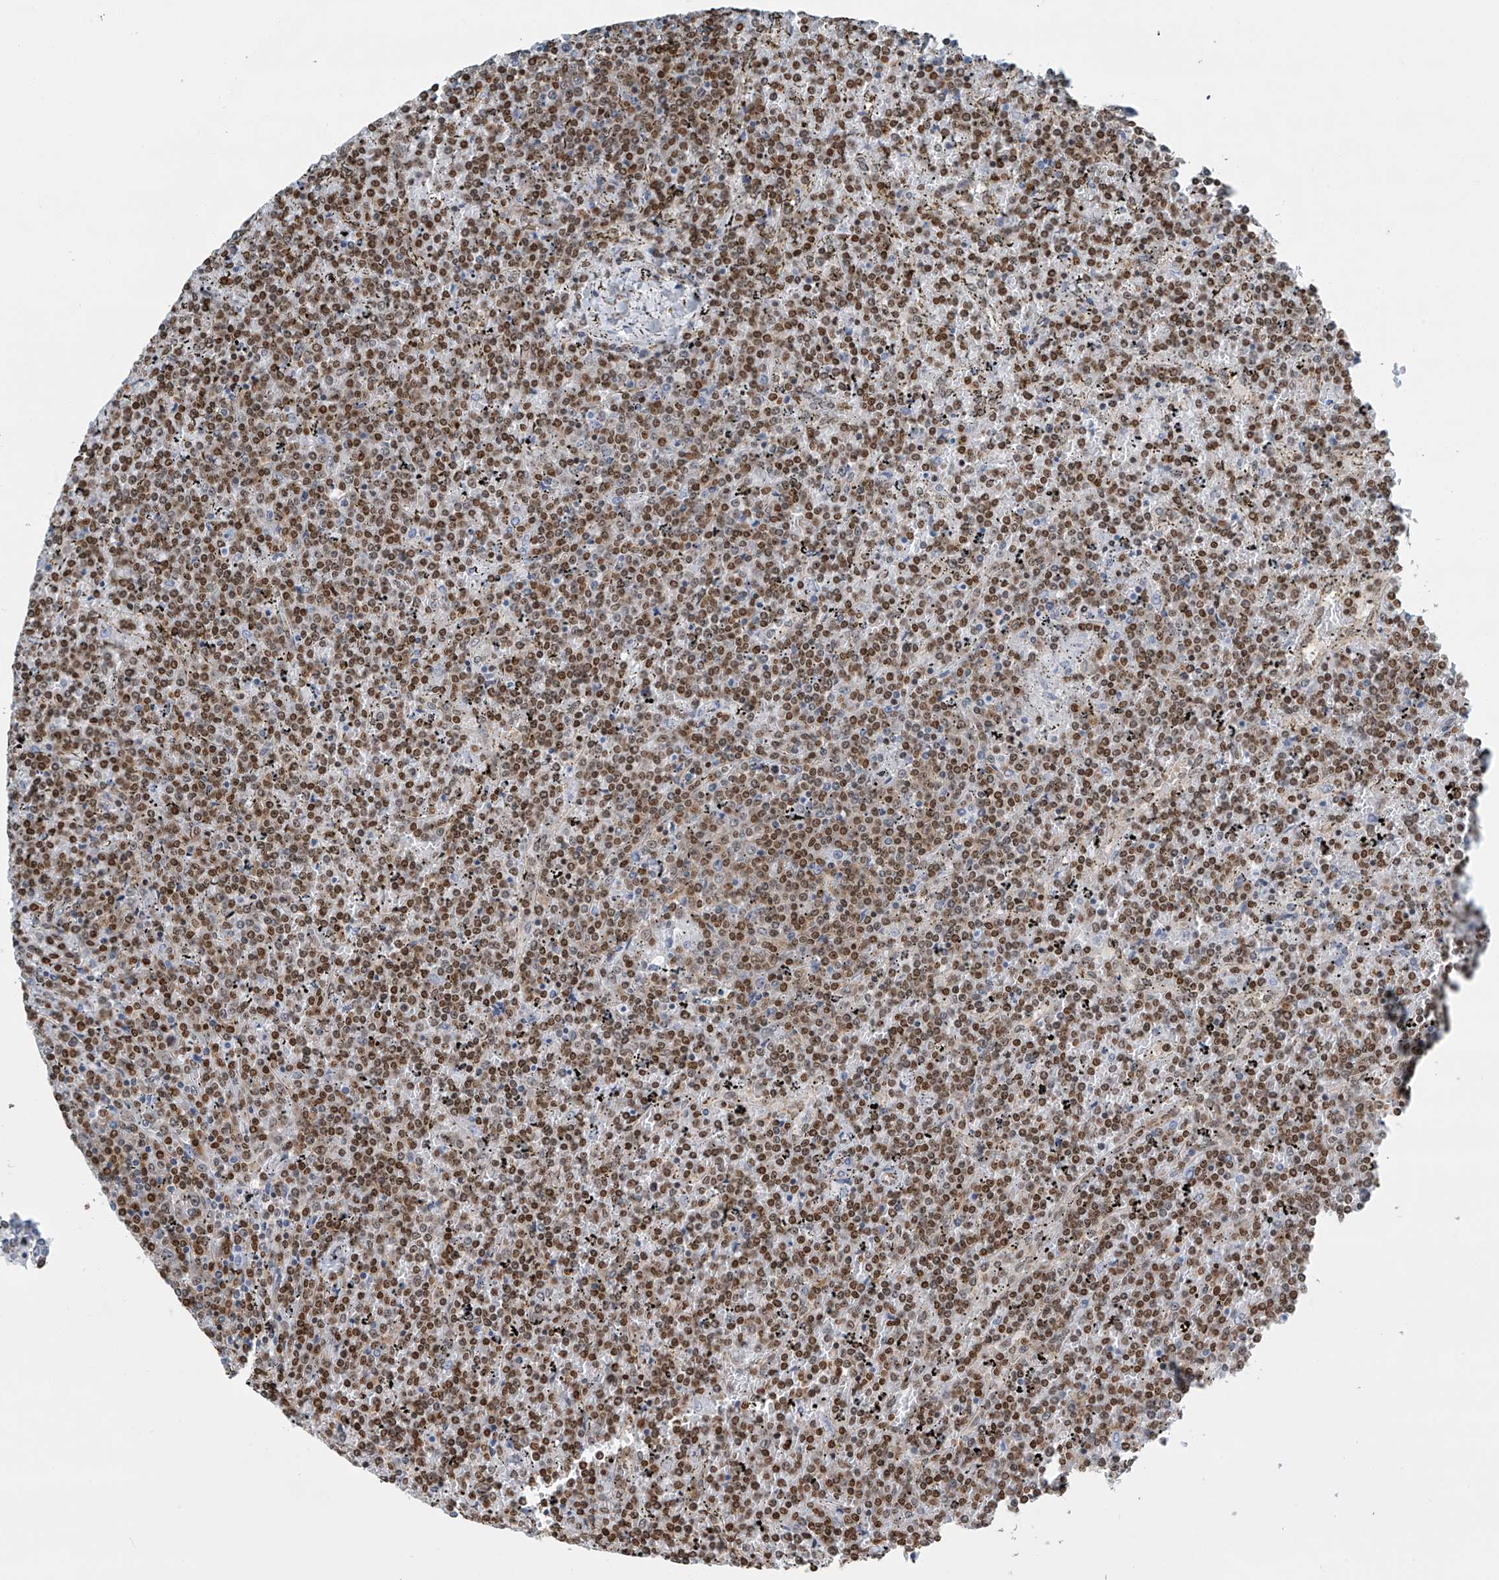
{"staining": {"intensity": "moderate", "quantity": "25%-75%", "location": "nuclear"}, "tissue": "lymphoma", "cell_type": "Tumor cells", "image_type": "cancer", "snomed": [{"axis": "morphology", "description": "Malignant lymphoma, non-Hodgkin's type, Low grade"}, {"axis": "topography", "description": "Spleen"}], "caption": "Moderate nuclear positivity for a protein is identified in about 25%-75% of tumor cells of malignant lymphoma, non-Hodgkin's type (low-grade) using immunohistochemistry (IHC).", "gene": "SARNP", "patient": {"sex": "female", "age": 19}}